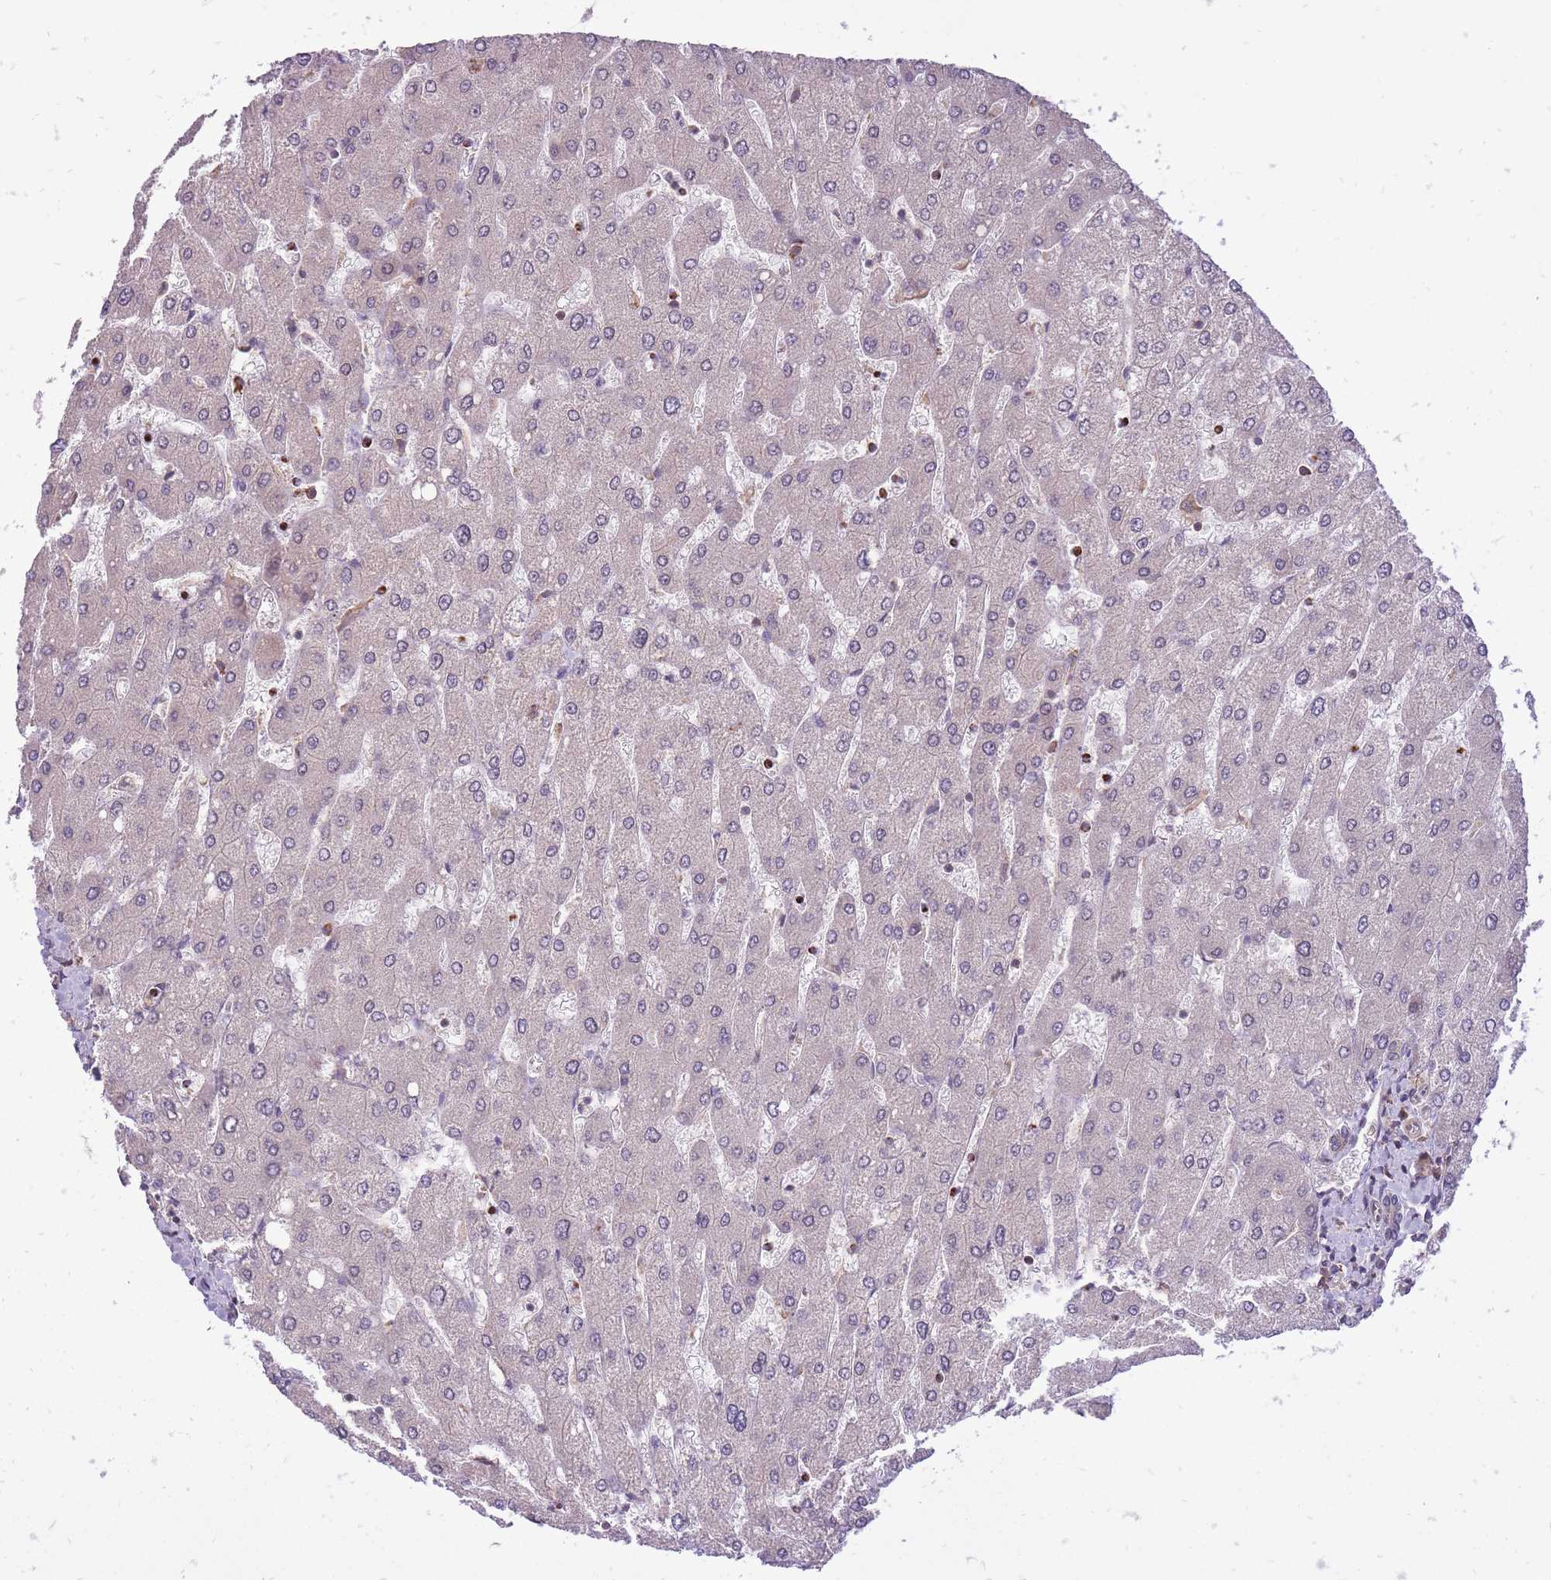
{"staining": {"intensity": "negative", "quantity": "none", "location": "none"}, "tissue": "liver", "cell_type": "Cholangiocytes", "image_type": "normal", "snomed": [{"axis": "morphology", "description": "Normal tissue, NOS"}, {"axis": "topography", "description": "Liver"}], "caption": "Benign liver was stained to show a protein in brown. There is no significant positivity in cholangiocytes. The staining is performed using DAB brown chromogen with nuclei counter-stained in using hematoxylin.", "gene": "TET3", "patient": {"sex": "male", "age": 55}}